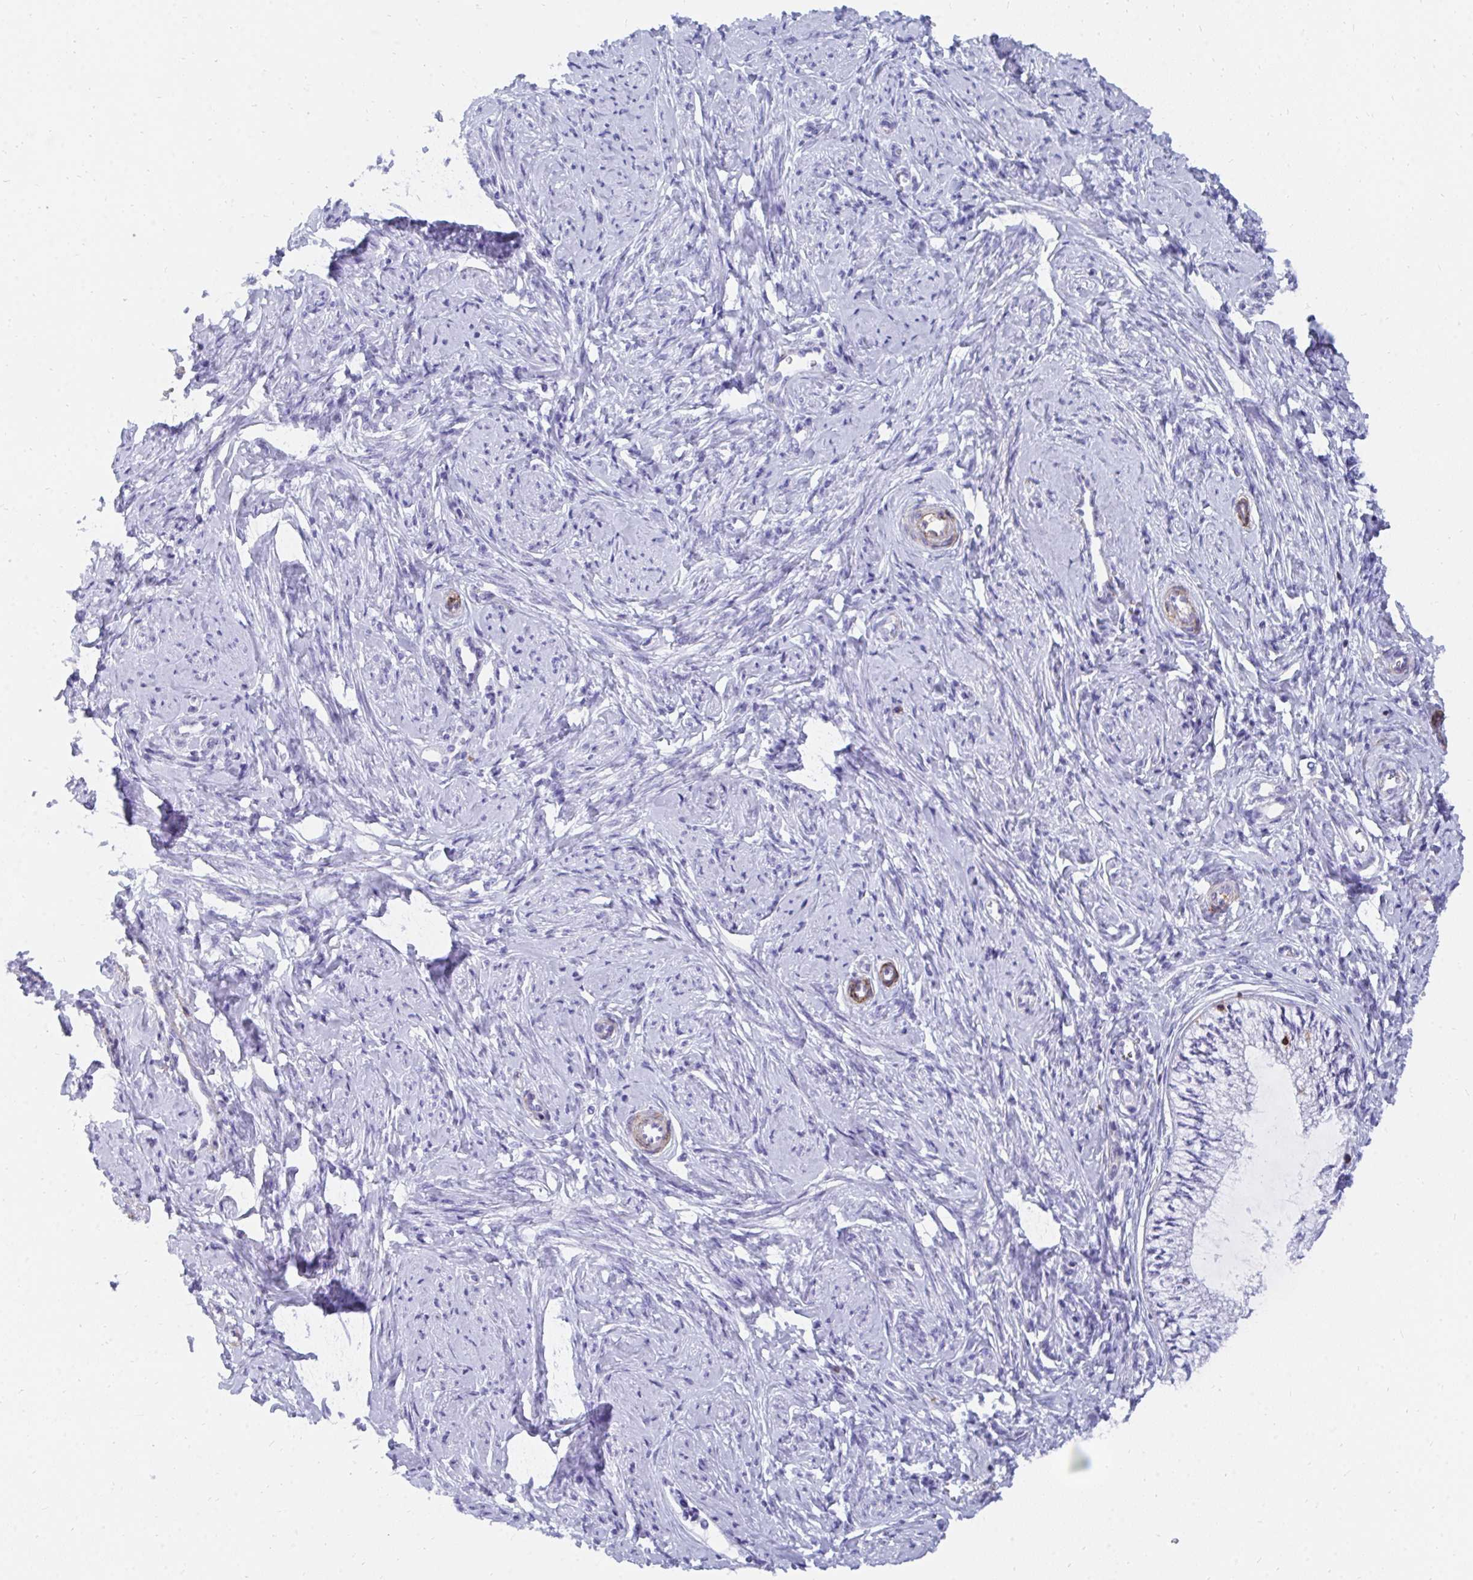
{"staining": {"intensity": "negative", "quantity": "none", "location": "none"}, "tissue": "cervix", "cell_type": "Glandular cells", "image_type": "normal", "snomed": [{"axis": "morphology", "description": "Normal tissue, NOS"}, {"axis": "topography", "description": "Cervix"}], "caption": "The photomicrograph reveals no staining of glandular cells in normal cervix. Nuclei are stained in blue.", "gene": "CD7", "patient": {"sex": "female", "age": 24}}